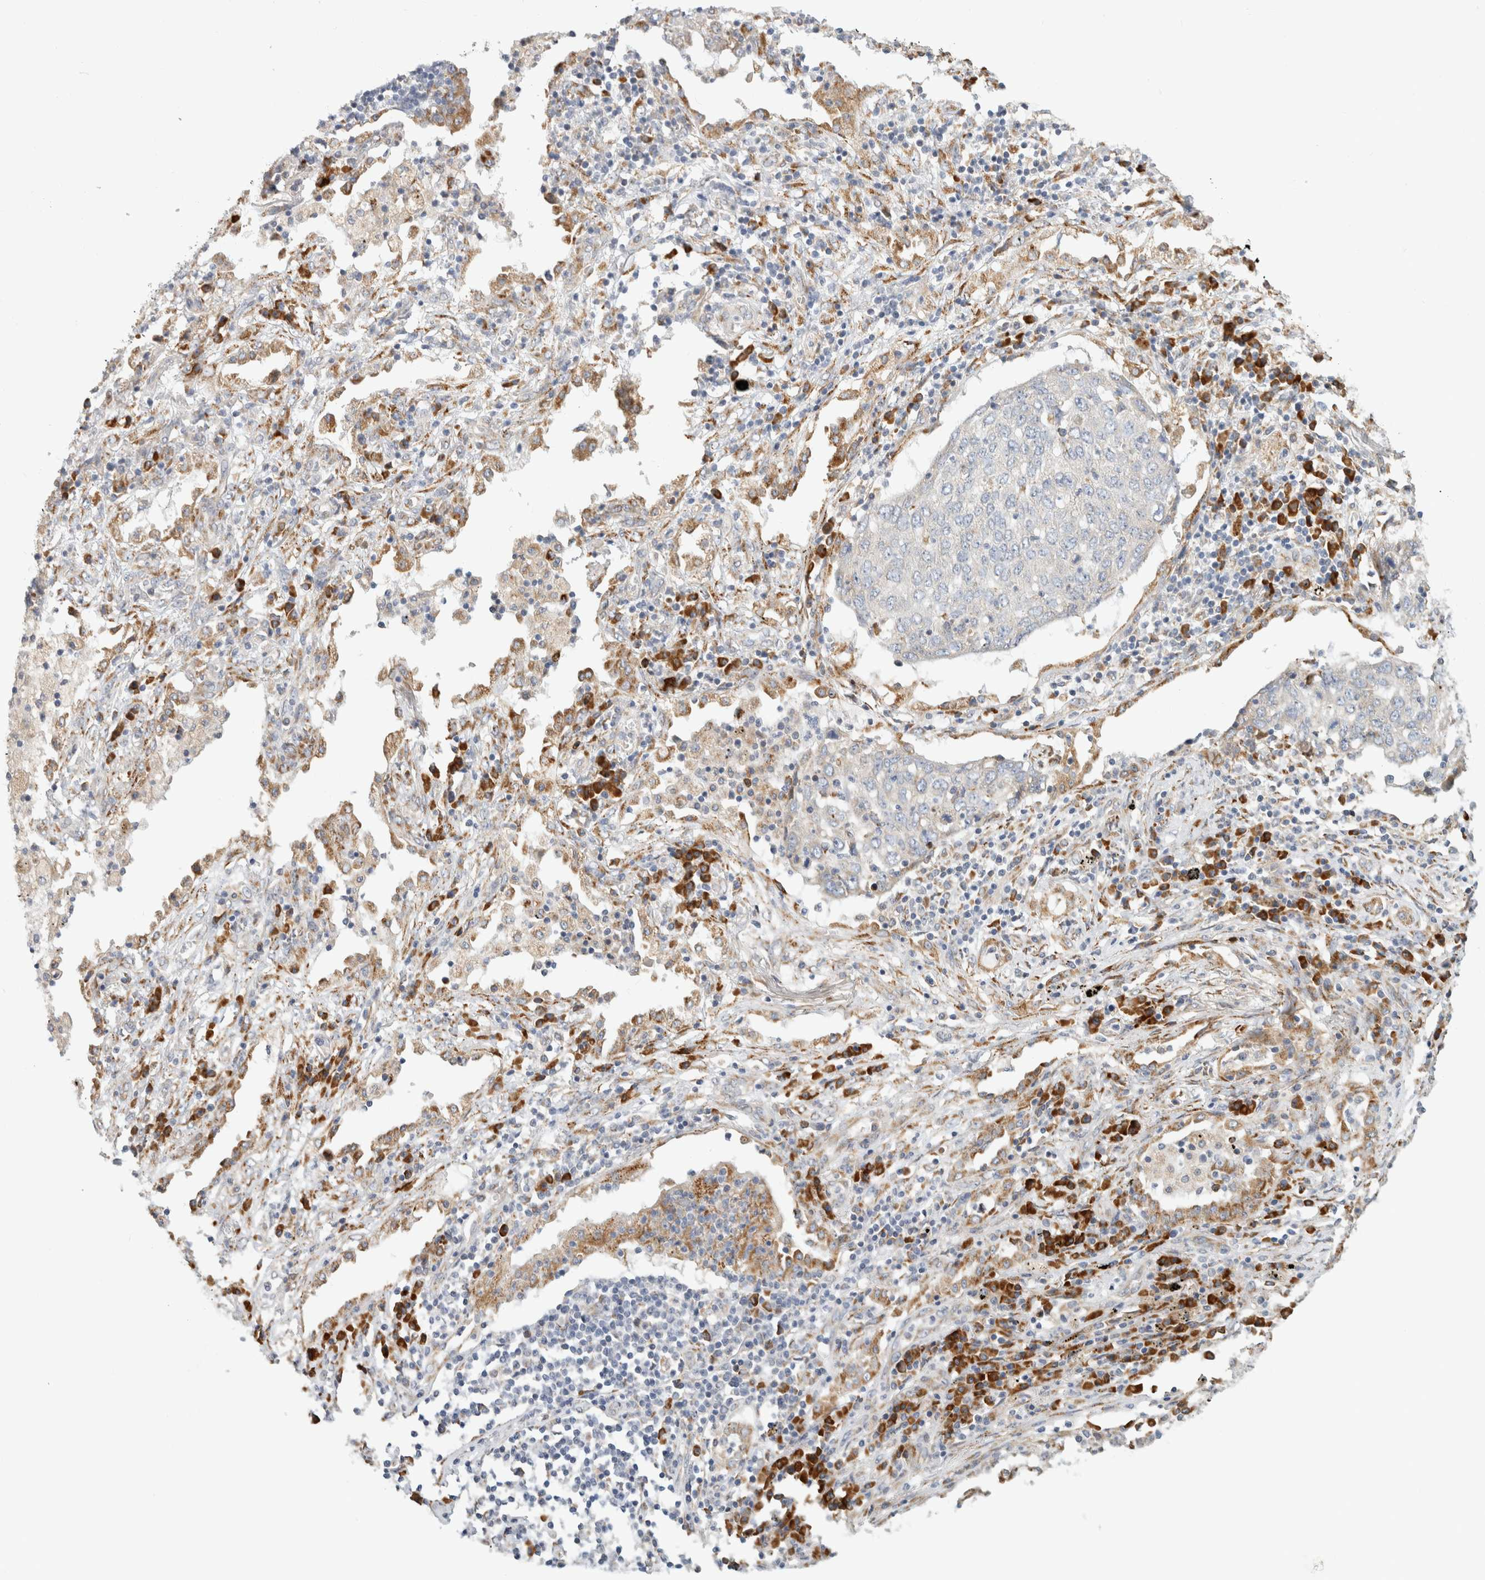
{"staining": {"intensity": "negative", "quantity": "none", "location": "none"}, "tissue": "lung cancer", "cell_type": "Tumor cells", "image_type": "cancer", "snomed": [{"axis": "morphology", "description": "Squamous cell carcinoma, NOS"}, {"axis": "topography", "description": "Lung"}], "caption": "High power microscopy histopathology image of an IHC micrograph of squamous cell carcinoma (lung), revealing no significant expression in tumor cells.", "gene": "RPN2", "patient": {"sex": "female", "age": 63}}